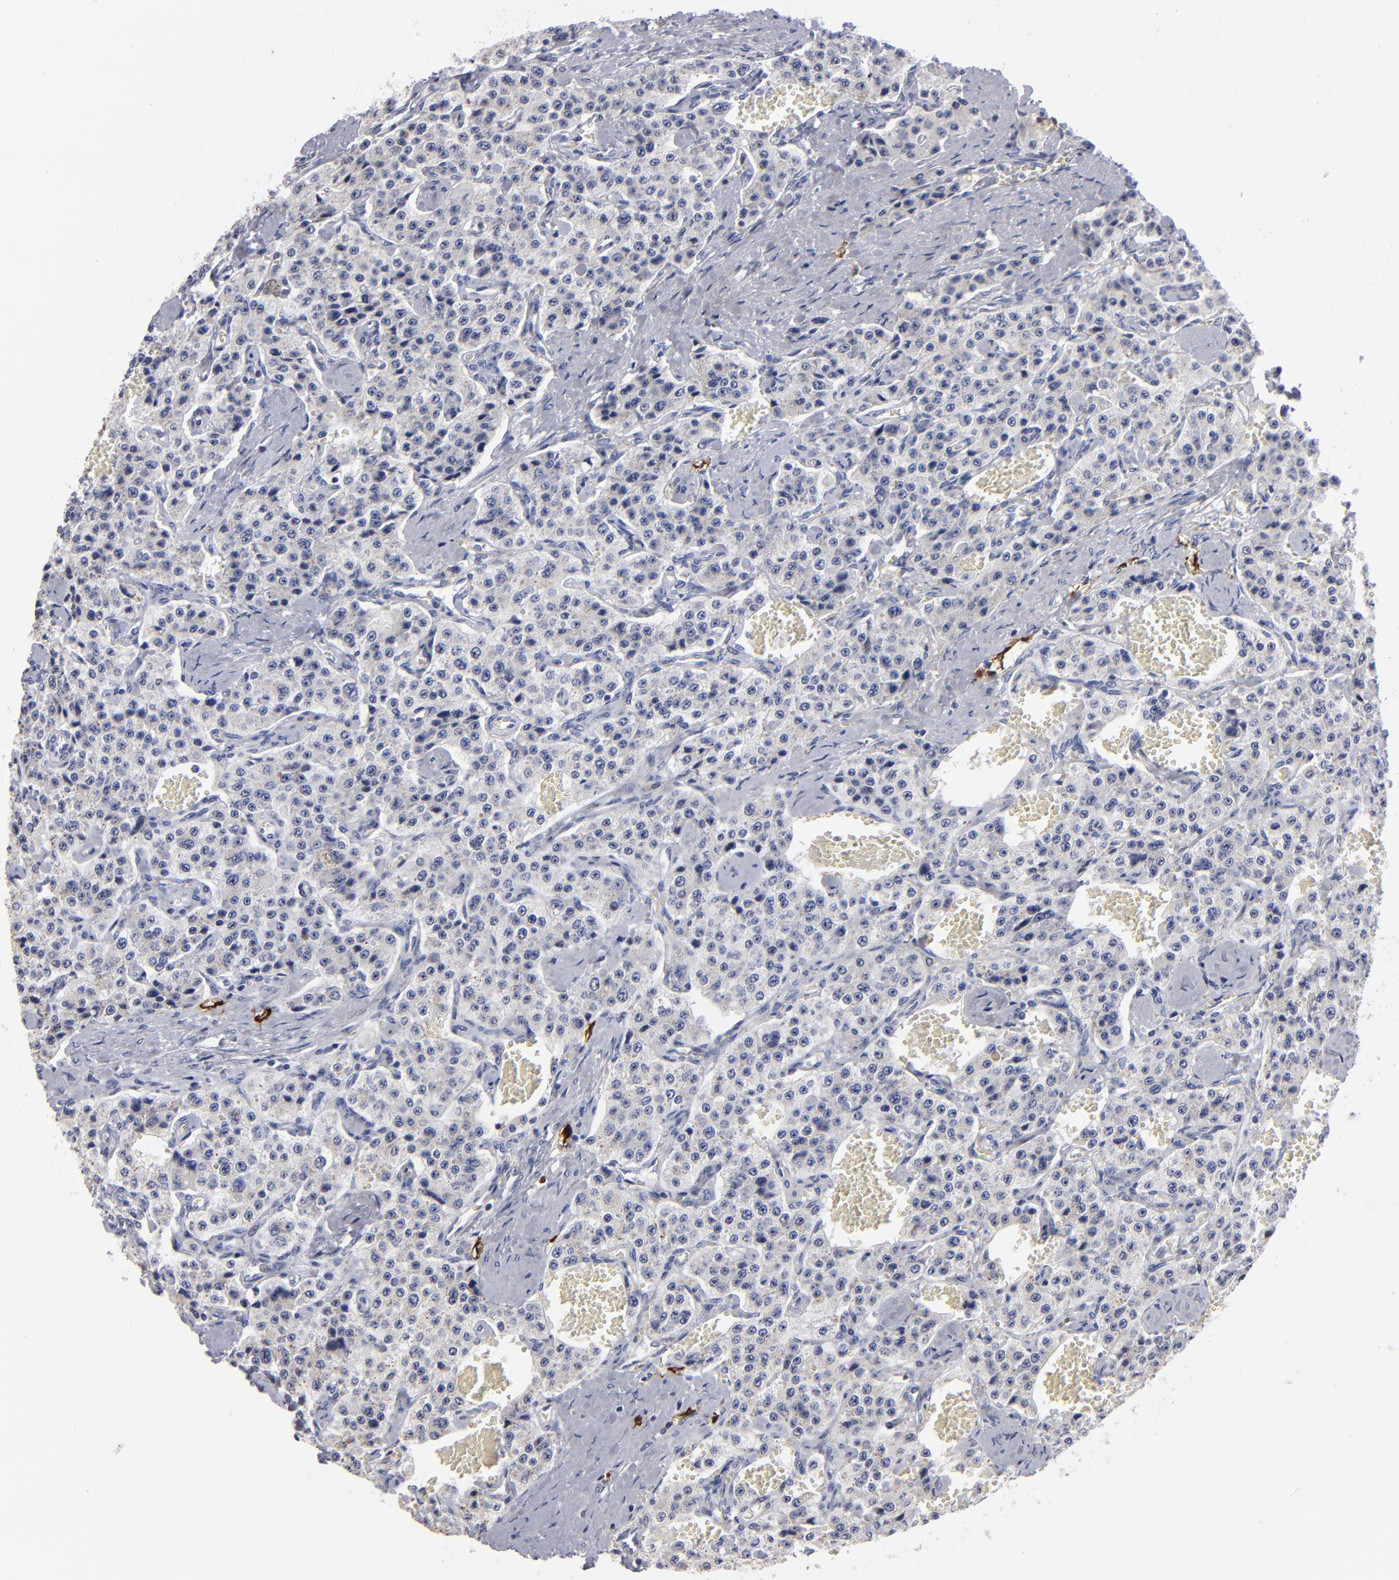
{"staining": {"intensity": "weak", "quantity": "25%-75%", "location": "cytoplasmic/membranous"}, "tissue": "carcinoid", "cell_type": "Tumor cells", "image_type": "cancer", "snomed": [{"axis": "morphology", "description": "Carcinoid, malignant, NOS"}, {"axis": "topography", "description": "Small intestine"}], "caption": "Immunohistochemistry (DAB (3,3'-diaminobenzidine)) staining of human malignant carcinoid reveals weak cytoplasmic/membranous protein staining in approximately 25%-75% of tumor cells. The staining was performed using DAB, with brown indicating positive protein expression. Nuclei are stained blue with hematoxylin.", "gene": "FABP4", "patient": {"sex": "male", "age": 52}}